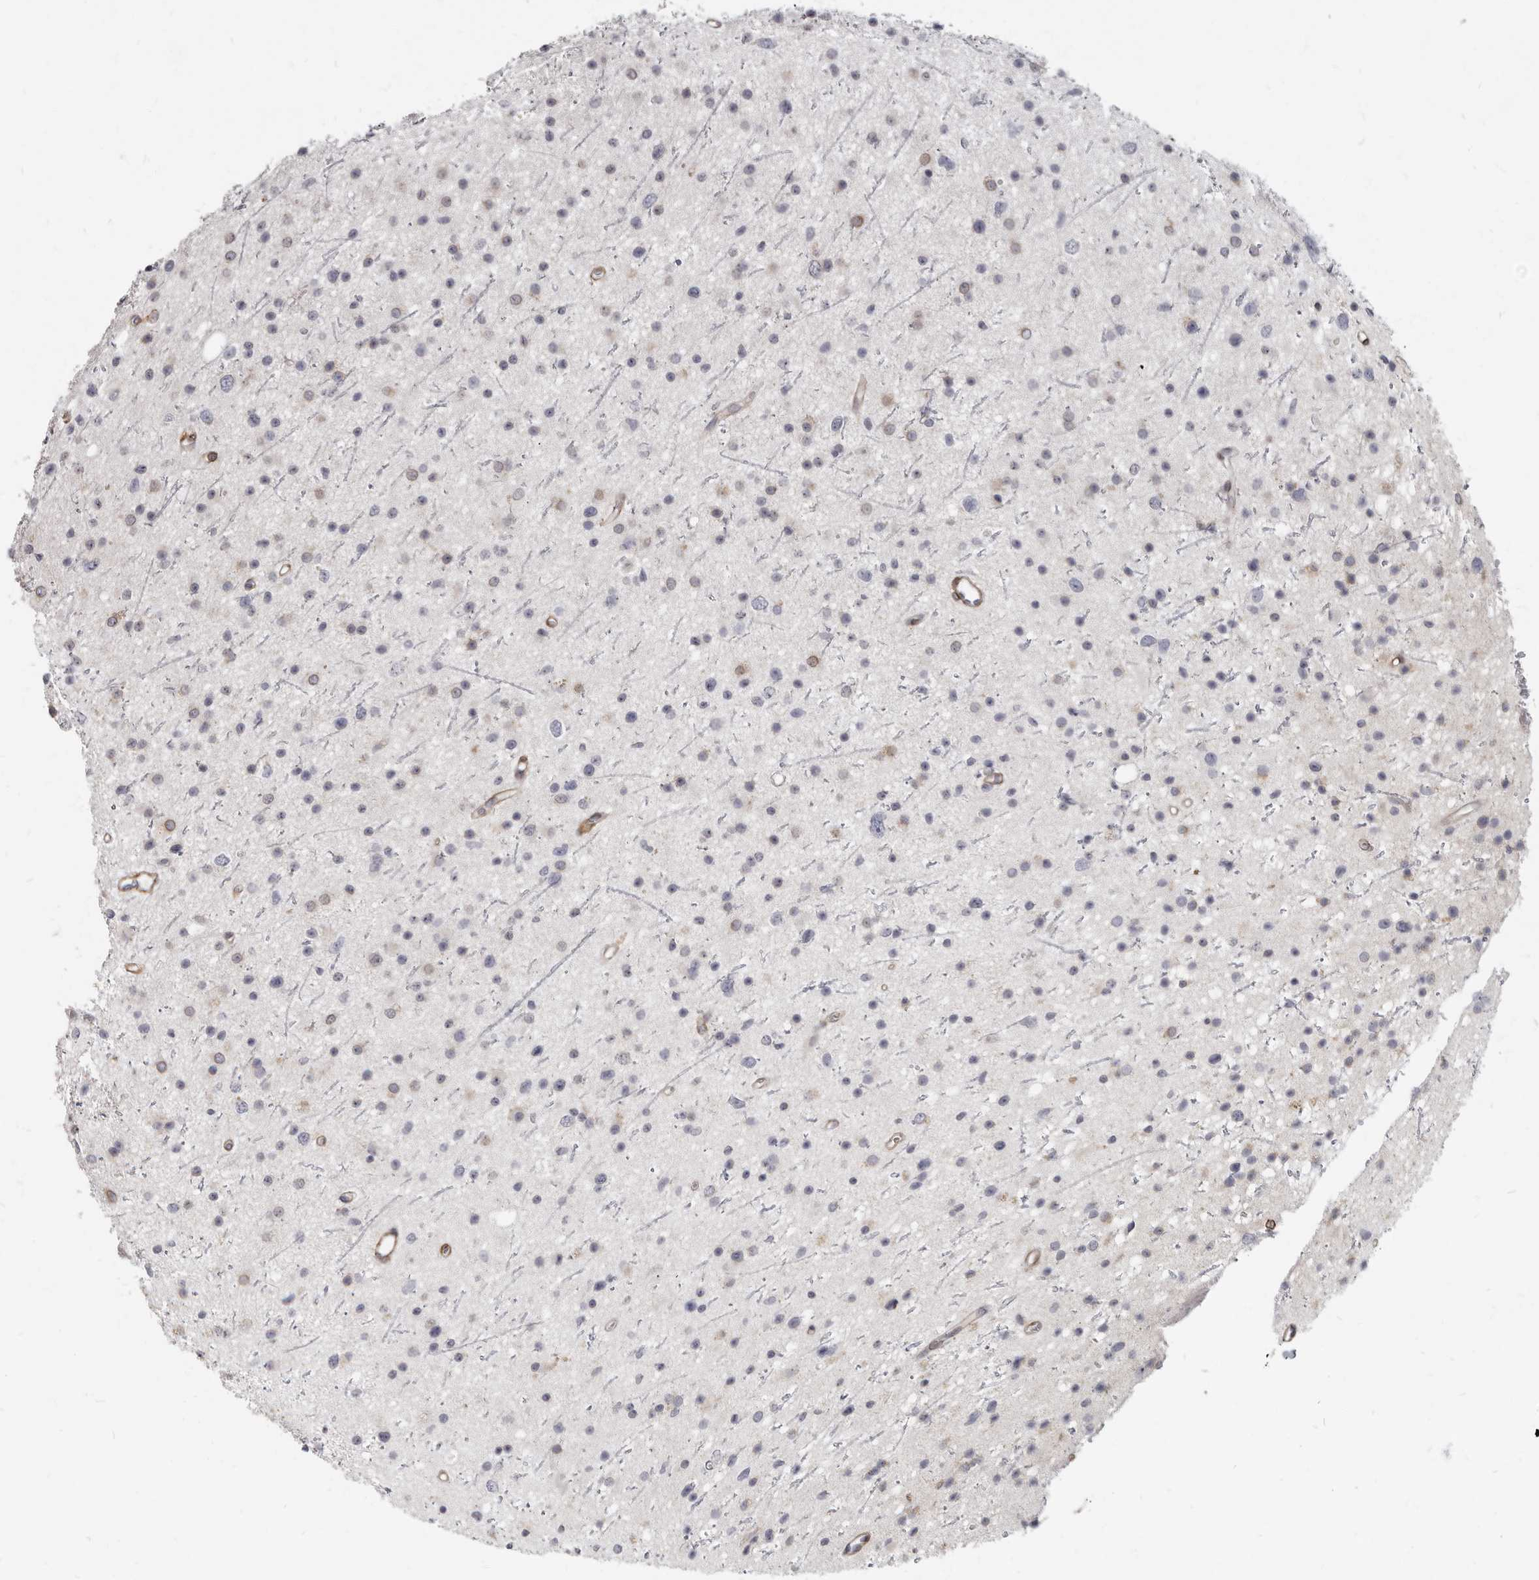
{"staining": {"intensity": "weak", "quantity": "<25%", "location": "cytoplasmic/membranous,nuclear"}, "tissue": "glioma", "cell_type": "Tumor cells", "image_type": "cancer", "snomed": [{"axis": "morphology", "description": "Glioma, malignant, Low grade"}, {"axis": "topography", "description": "Cerebral cortex"}], "caption": "A high-resolution histopathology image shows immunohistochemistry (IHC) staining of malignant low-grade glioma, which shows no significant expression in tumor cells.", "gene": "MRGPRF", "patient": {"sex": "female", "age": 39}}